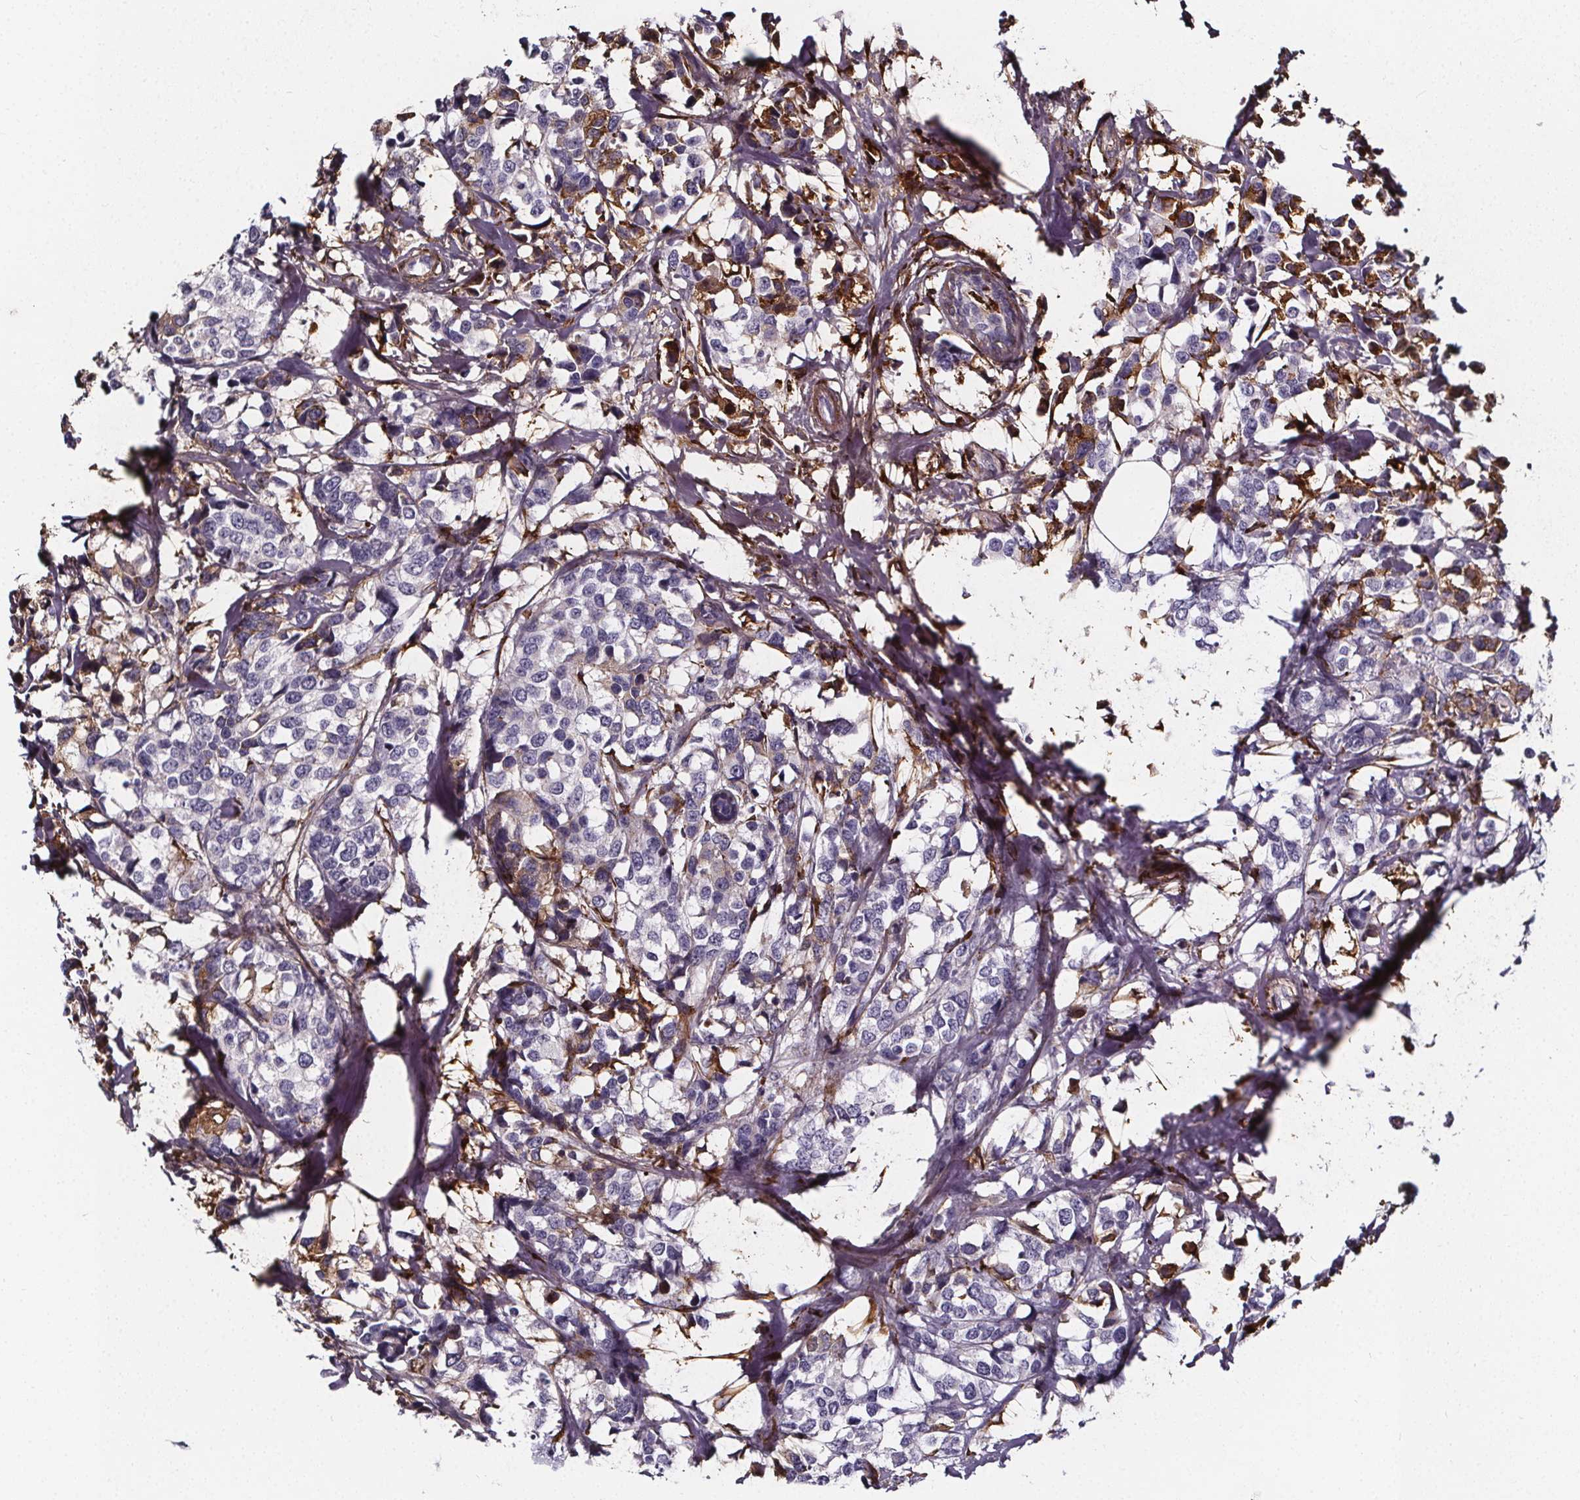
{"staining": {"intensity": "negative", "quantity": "none", "location": "none"}, "tissue": "breast cancer", "cell_type": "Tumor cells", "image_type": "cancer", "snomed": [{"axis": "morphology", "description": "Lobular carcinoma"}, {"axis": "topography", "description": "Breast"}], "caption": "Breast lobular carcinoma was stained to show a protein in brown. There is no significant expression in tumor cells. (Stains: DAB (3,3'-diaminobenzidine) immunohistochemistry (IHC) with hematoxylin counter stain, Microscopy: brightfield microscopy at high magnification).", "gene": "AEBP1", "patient": {"sex": "female", "age": 59}}